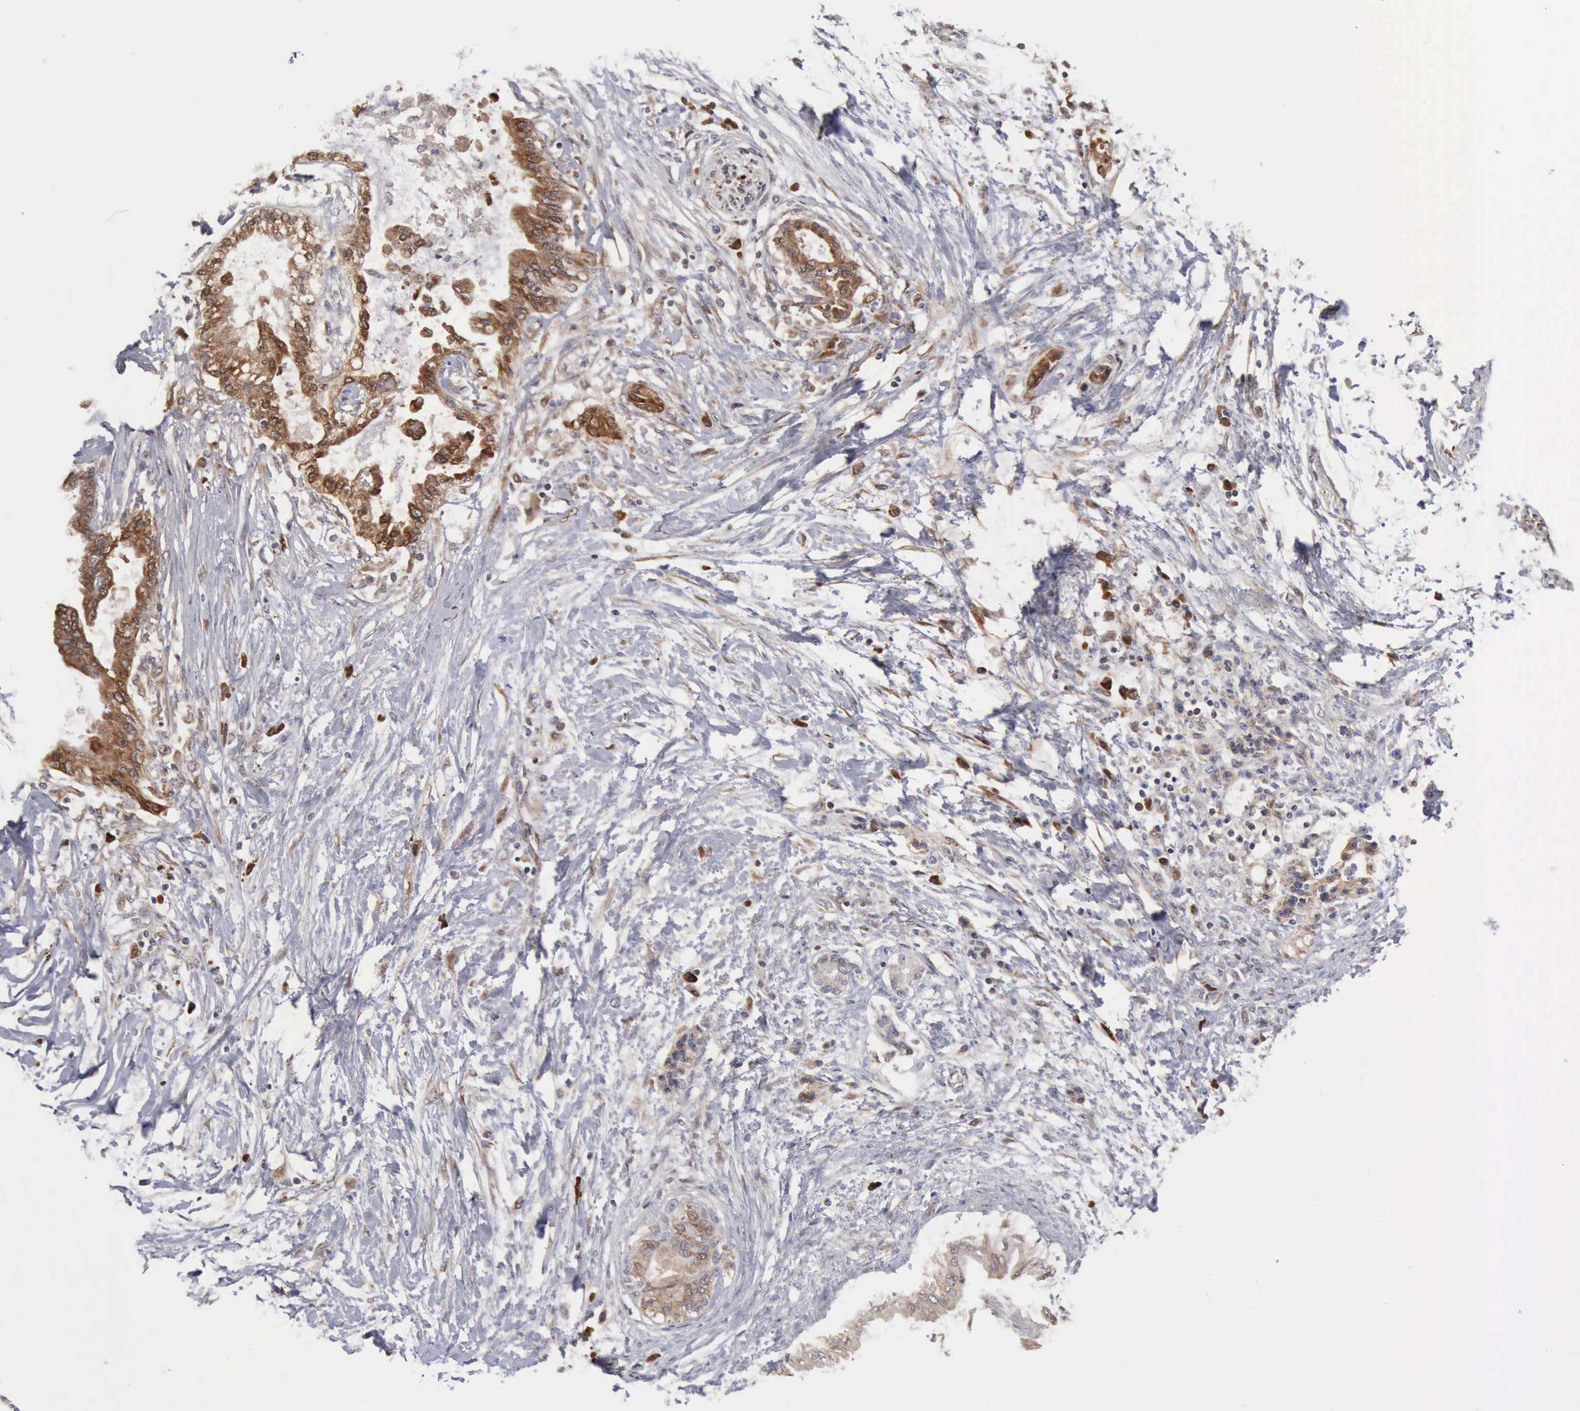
{"staining": {"intensity": "moderate", "quantity": "25%-75%", "location": "cytoplasmic/membranous"}, "tissue": "pancreatic cancer", "cell_type": "Tumor cells", "image_type": "cancer", "snomed": [{"axis": "morphology", "description": "Adenocarcinoma, NOS"}, {"axis": "topography", "description": "Pancreas"}], "caption": "Pancreatic cancer (adenocarcinoma) stained for a protein reveals moderate cytoplasmic/membranous positivity in tumor cells.", "gene": "APOL2", "patient": {"sex": "female", "age": 64}}